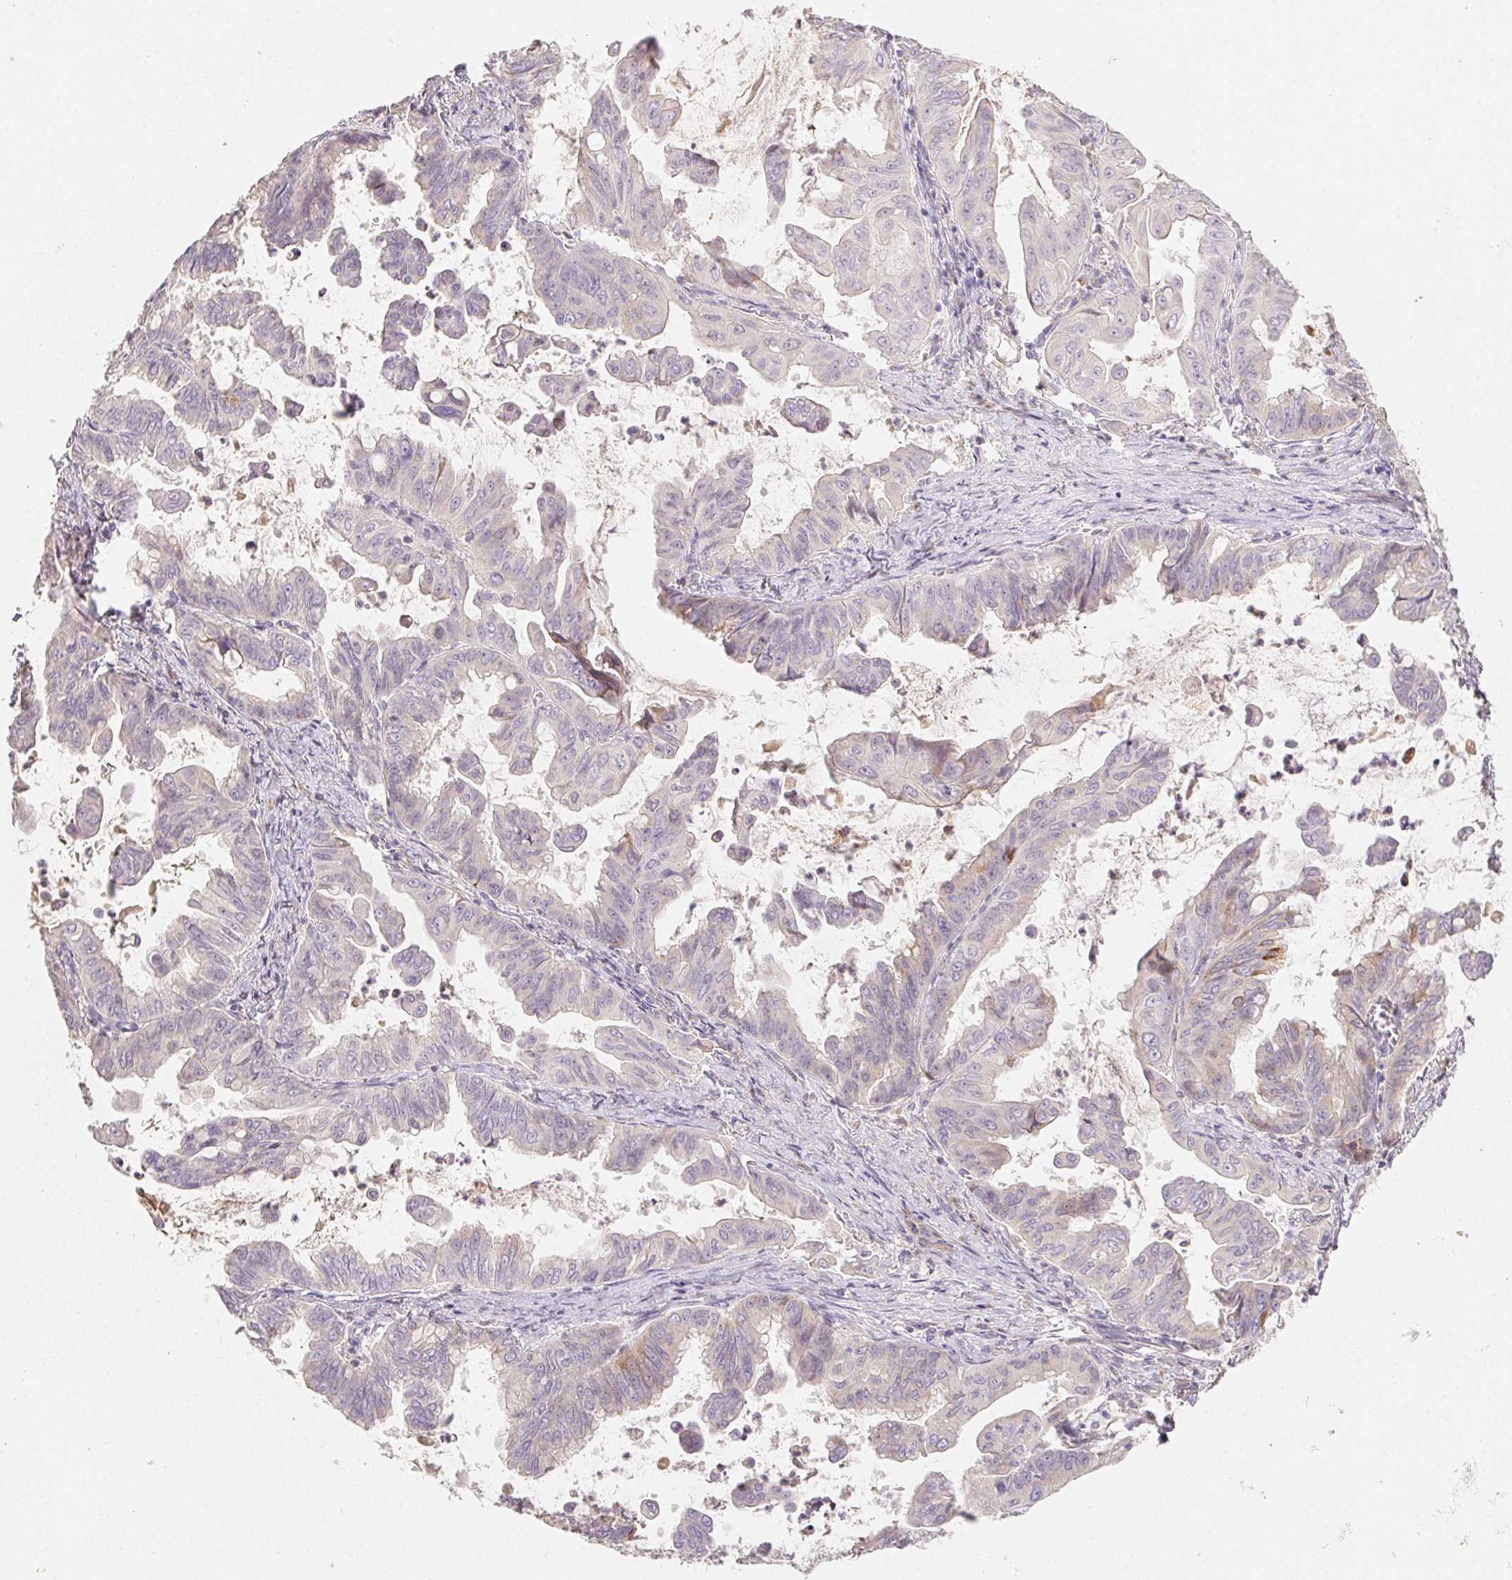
{"staining": {"intensity": "moderate", "quantity": "<25%", "location": "cytoplasmic/membranous"}, "tissue": "stomach cancer", "cell_type": "Tumor cells", "image_type": "cancer", "snomed": [{"axis": "morphology", "description": "Adenocarcinoma, NOS"}, {"axis": "topography", "description": "Stomach, upper"}], "caption": "The immunohistochemical stain shows moderate cytoplasmic/membranous expression in tumor cells of adenocarcinoma (stomach) tissue.", "gene": "ACVR1B", "patient": {"sex": "male", "age": 80}}